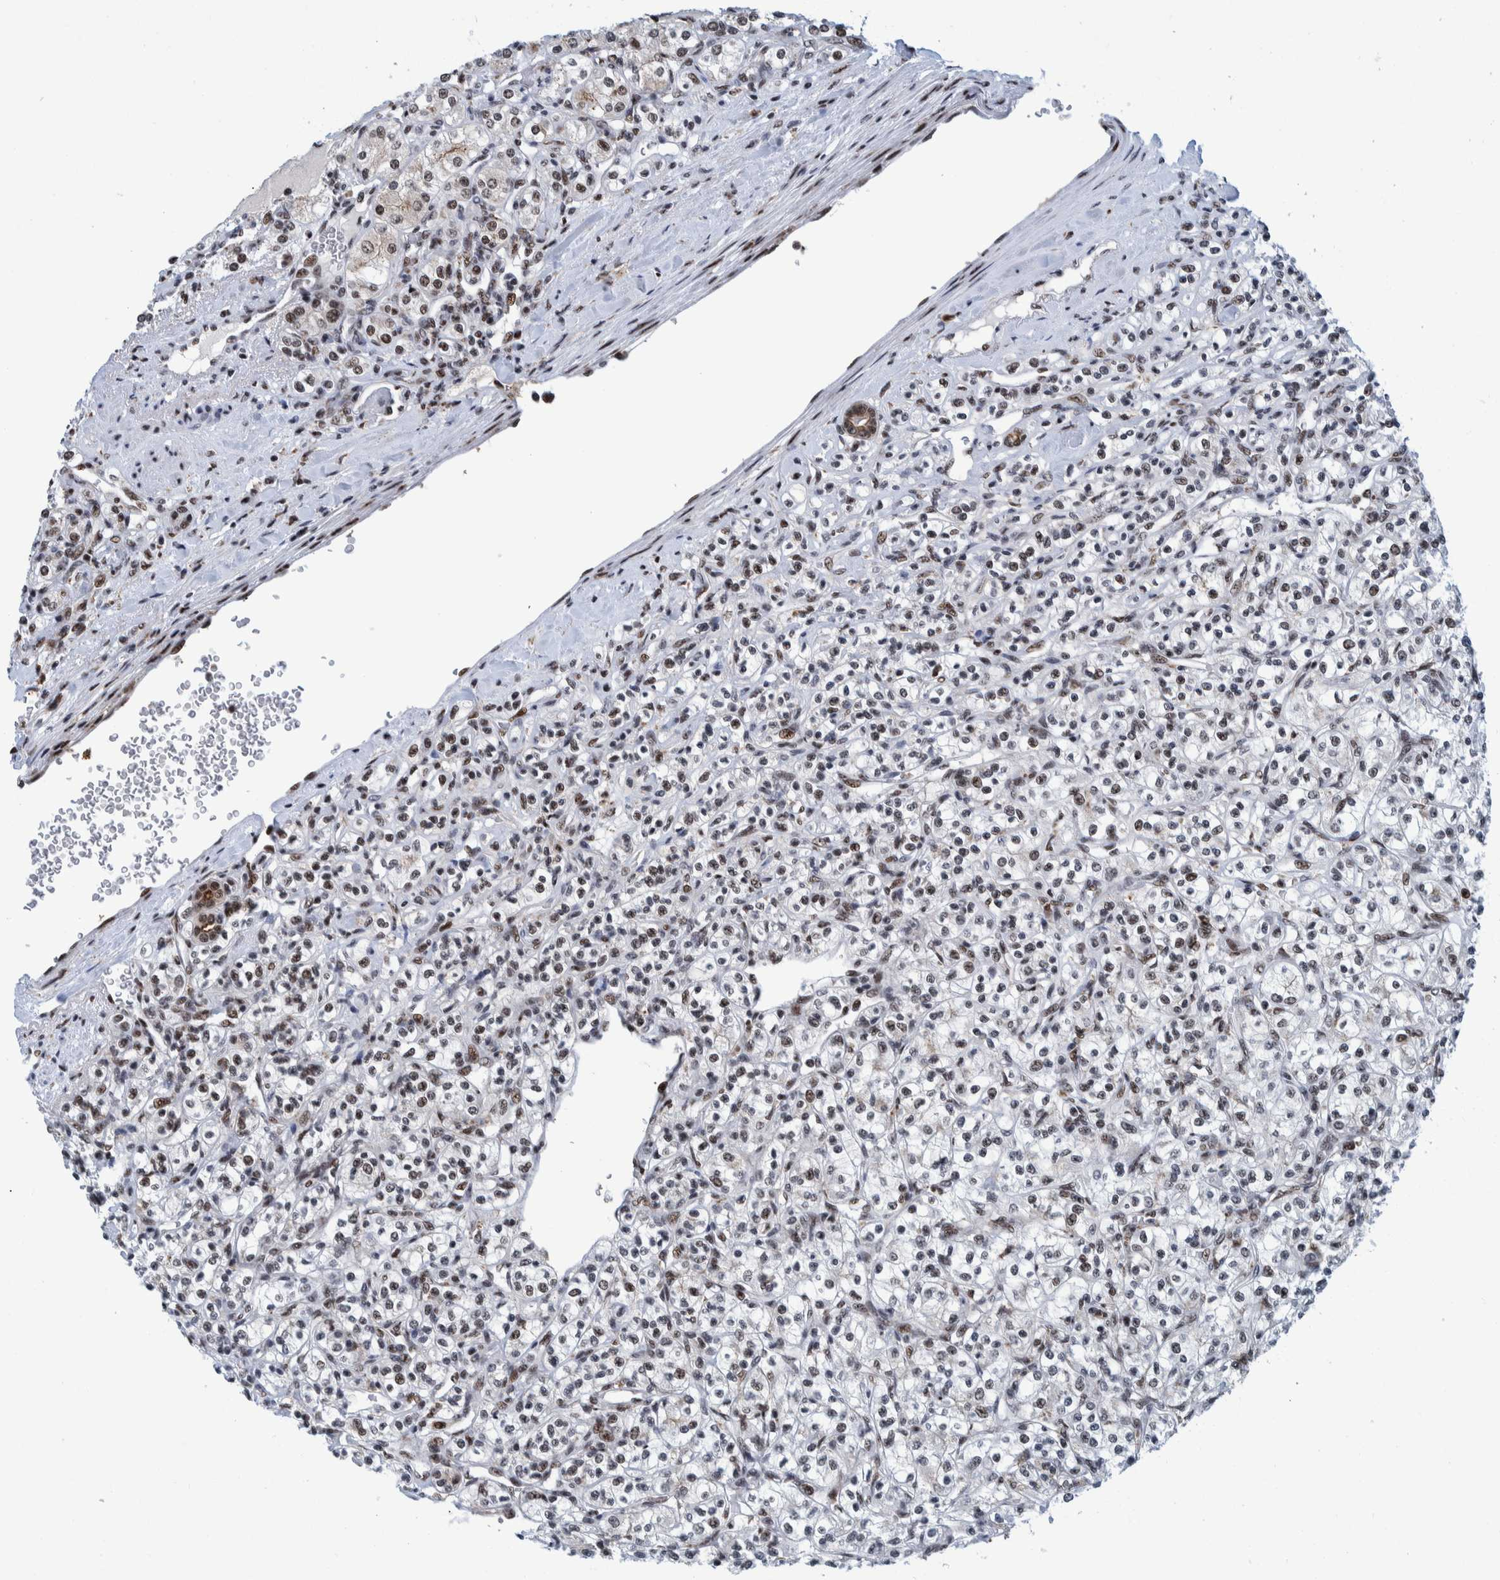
{"staining": {"intensity": "weak", "quantity": ">75%", "location": "nuclear"}, "tissue": "renal cancer", "cell_type": "Tumor cells", "image_type": "cancer", "snomed": [{"axis": "morphology", "description": "Adenocarcinoma, NOS"}, {"axis": "topography", "description": "Kidney"}], "caption": "Human renal cancer stained with a brown dye shows weak nuclear positive positivity in about >75% of tumor cells.", "gene": "EFTUD2", "patient": {"sex": "male", "age": 77}}